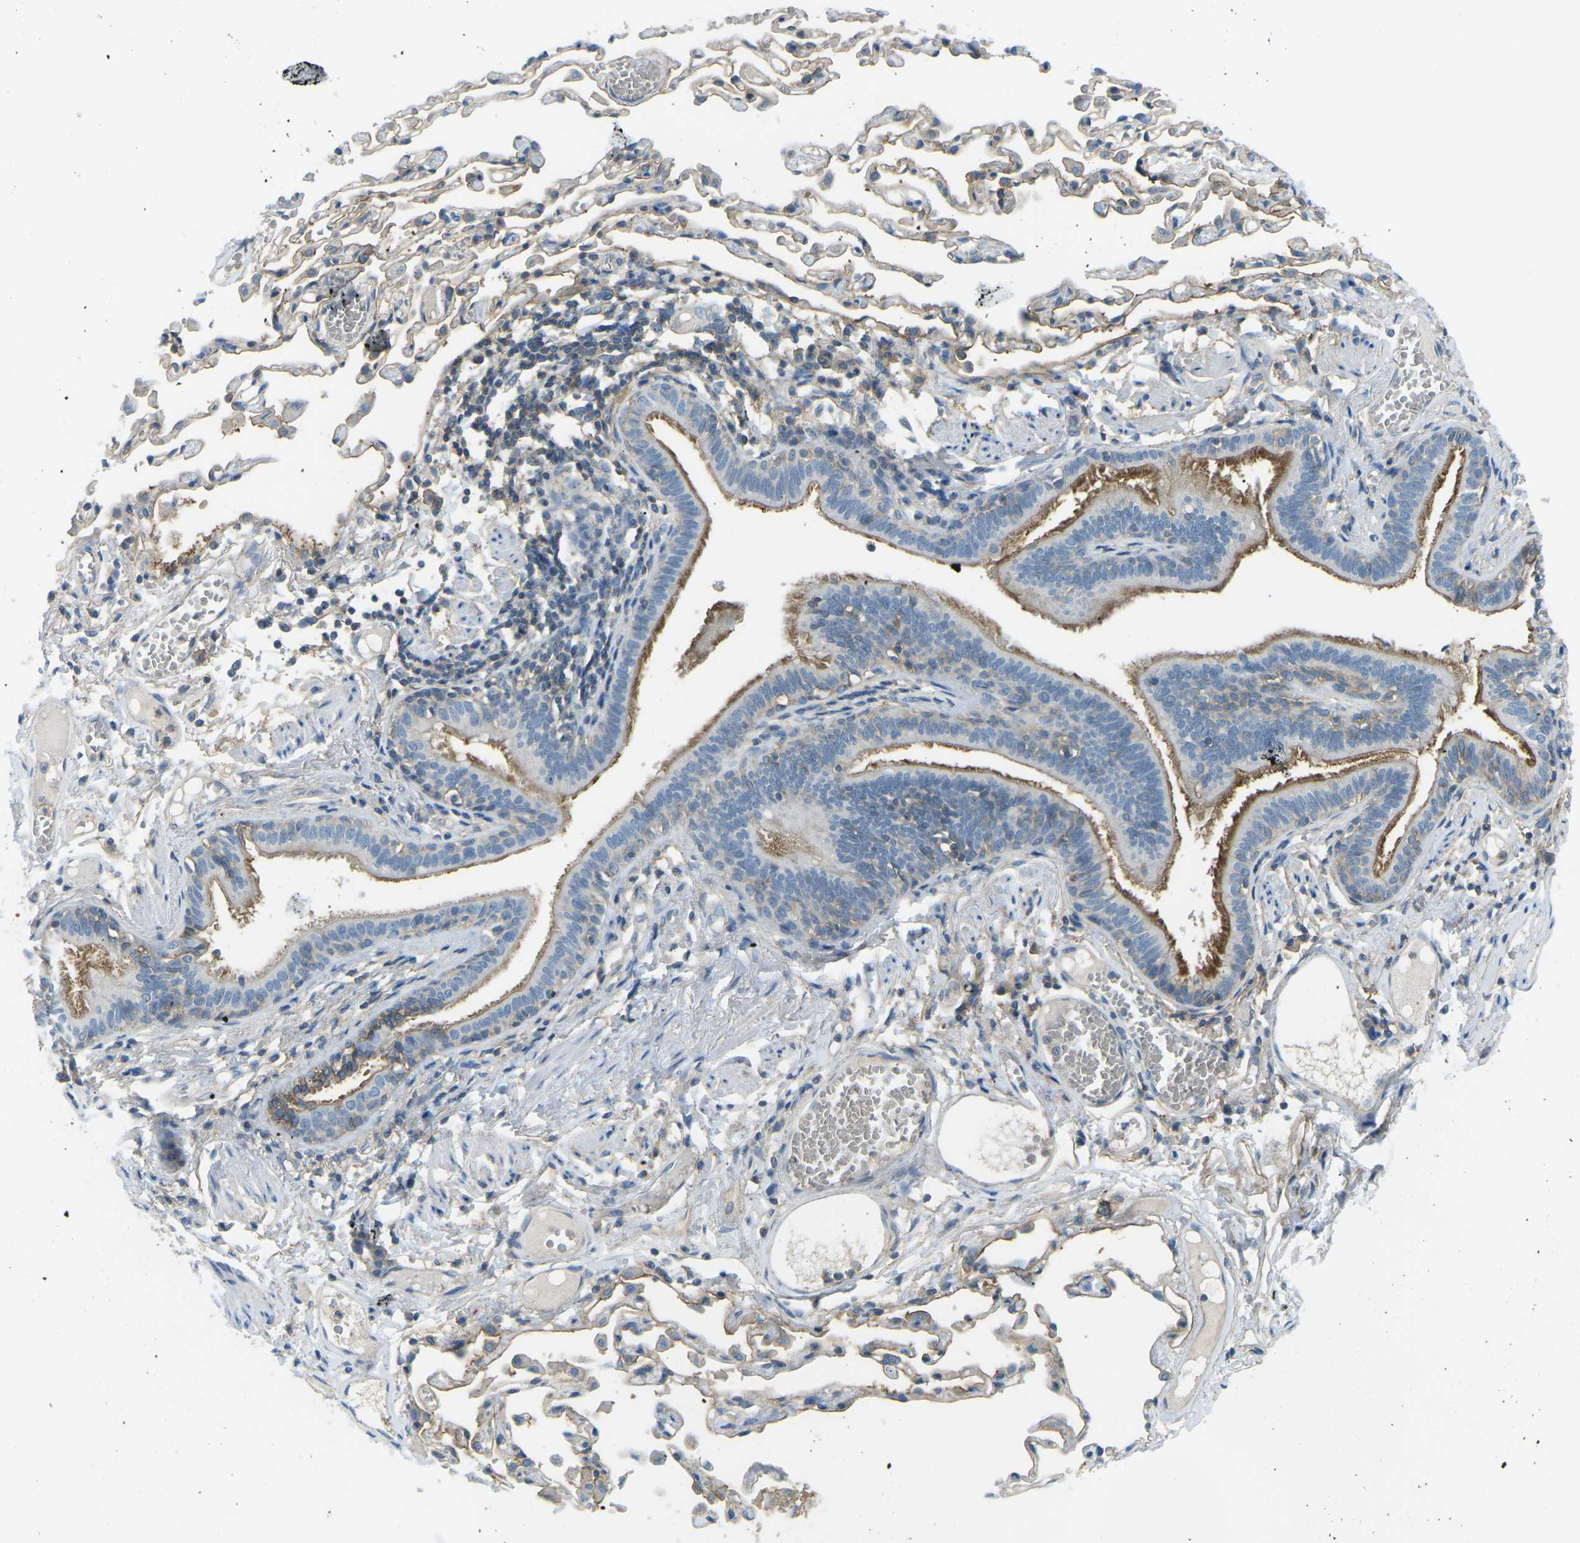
{"staining": {"intensity": "moderate", "quantity": "25%-75%", "location": "cytoplasmic/membranous"}, "tissue": "bronchus", "cell_type": "Respiratory epithelial cells", "image_type": "normal", "snomed": [{"axis": "morphology", "description": "Normal tissue, NOS"}, {"axis": "morphology", "description": "Inflammation, NOS"}, {"axis": "topography", "description": "Cartilage tissue"}, {"axis": "topography", "description": "Lung"}], "caption": "This image displays normal bronchus stained with immunohistochemistry to label a protein in brown. The cytoplasmic/membranous of respiratory epithelial cells show moderate positivity for the protein. Nuclei are counter-stained blue.", "gene": "CD47", "patient": {"sex": "male", "age": 71}}